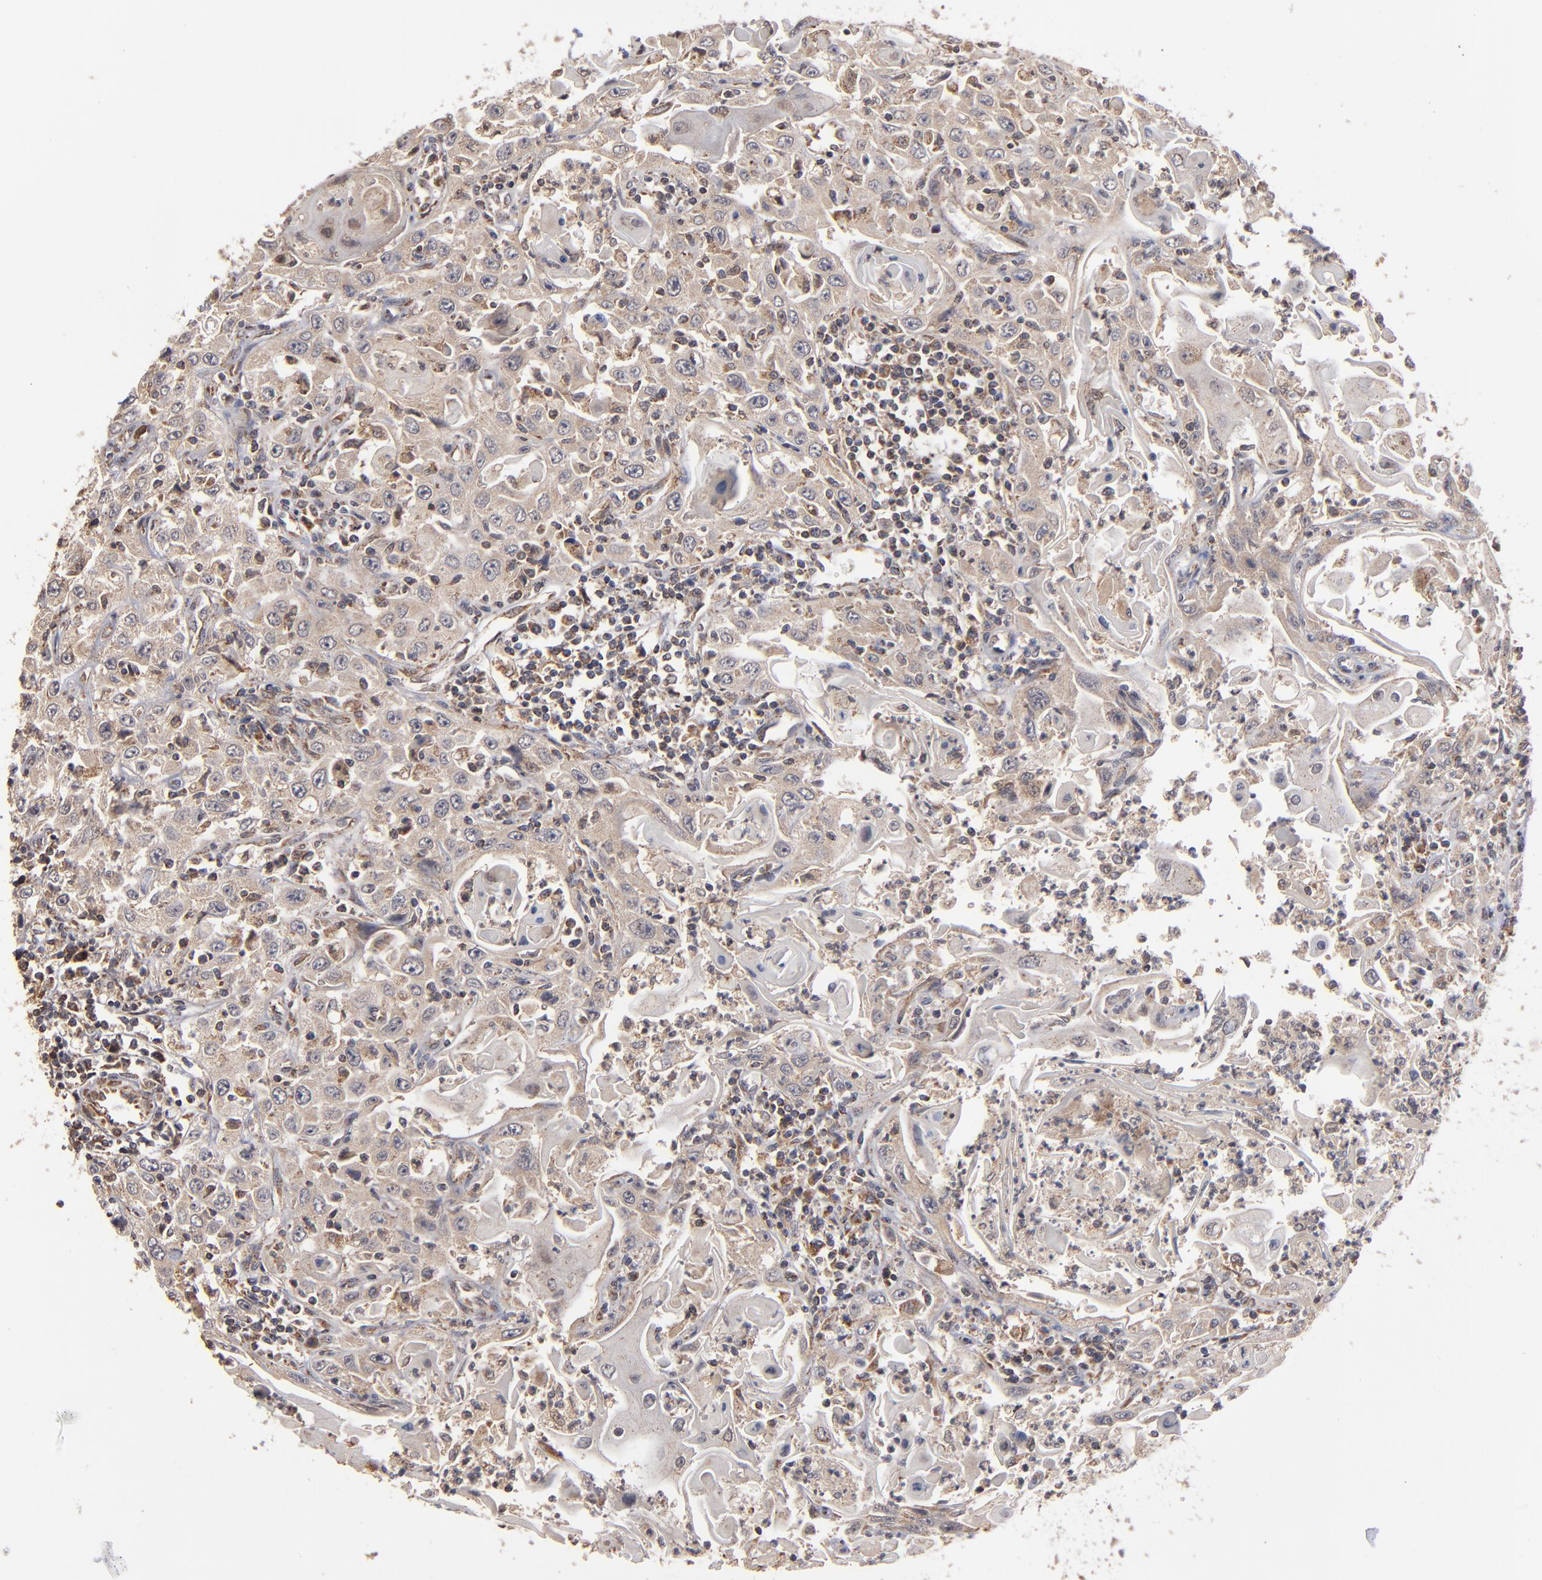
{"staining": {"intensity": "weak", "quantity": ">75%", "location": "cytoplasmic/membranous"}, "tissue": "head and neck cancer", "cell_type": "Tumor cells", "image_type": "cancer", "snomed": [{"axis": "morphology", "description": "Squamous cell carcinoma, NOS"}, {"axis": "topography", "description": "Oral tissue"}, {"axis": "topography", "description": "Head-Neck"}], "caption": "Tumor cells demonstrate low levels of weak cytoplasmic/membranous staining in about >75% of cells in human head and neck squamous cell carcinoma.", "gene": "MIPOL1", "patient": {"sex": "female", "age": 76}}